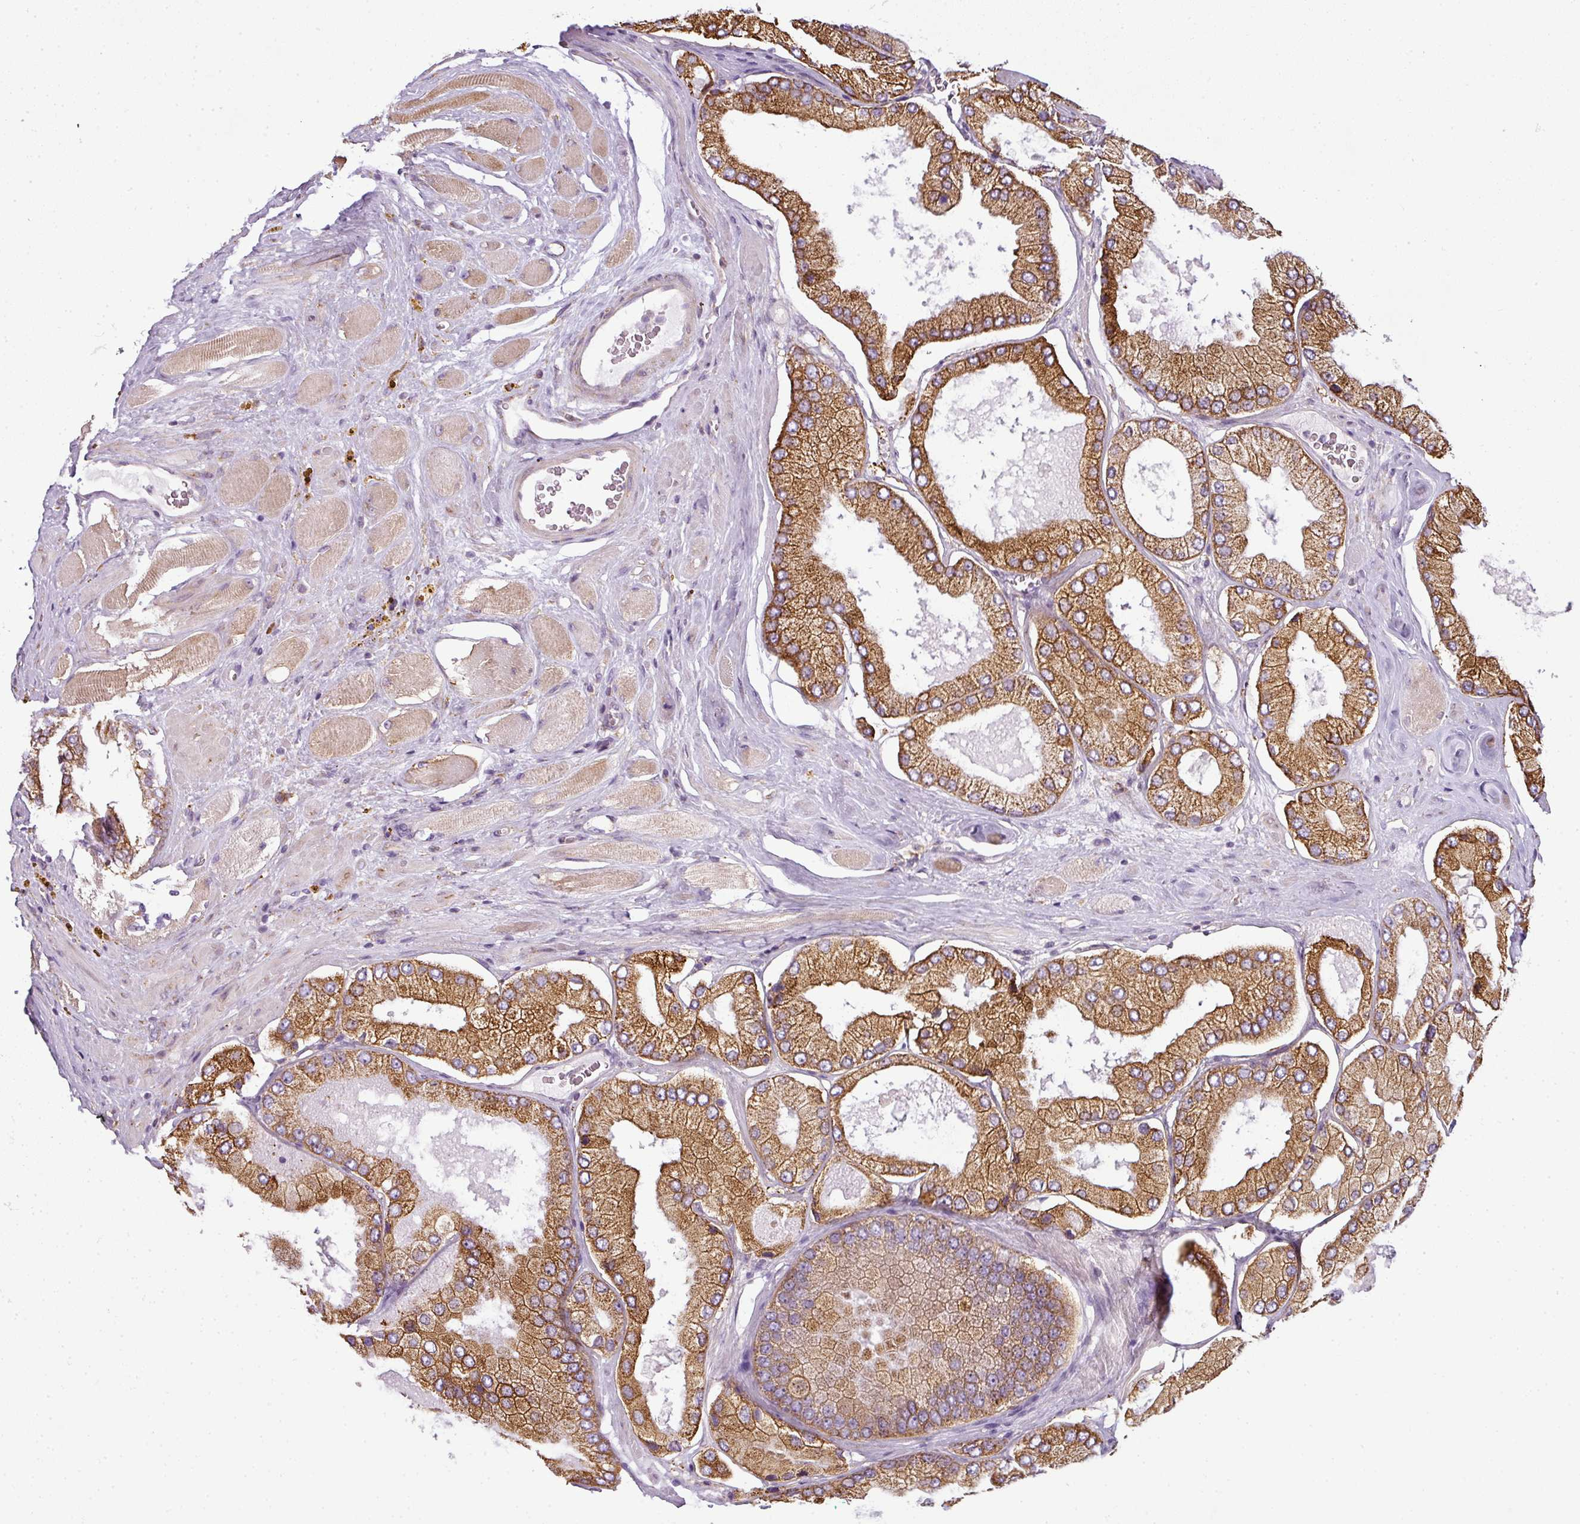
{"staining": {"intensity": "strong", "quantity": ">75%", "location": "cytoplasmic/membranous"}, "tissue": "prostate cancer", "cell_type": "Tumor cells", "image_type": "cancer", "snomed": [{"axis": "morphology", "description": "Adenocarcinoma, Low grade"}, {"axis": "topography", "description": "Prostate"}], "caption": "A brown stain highlights strong cytoplasmic/membranous positivity of a protein in low-grade adenocarcinoma (prostate) tumor cells. Ihc stains the protein of interest in brown and the nuclei are stained blue.", "gene": "ANKRD18A", "patient": {"sex": "male", "age": 42}}